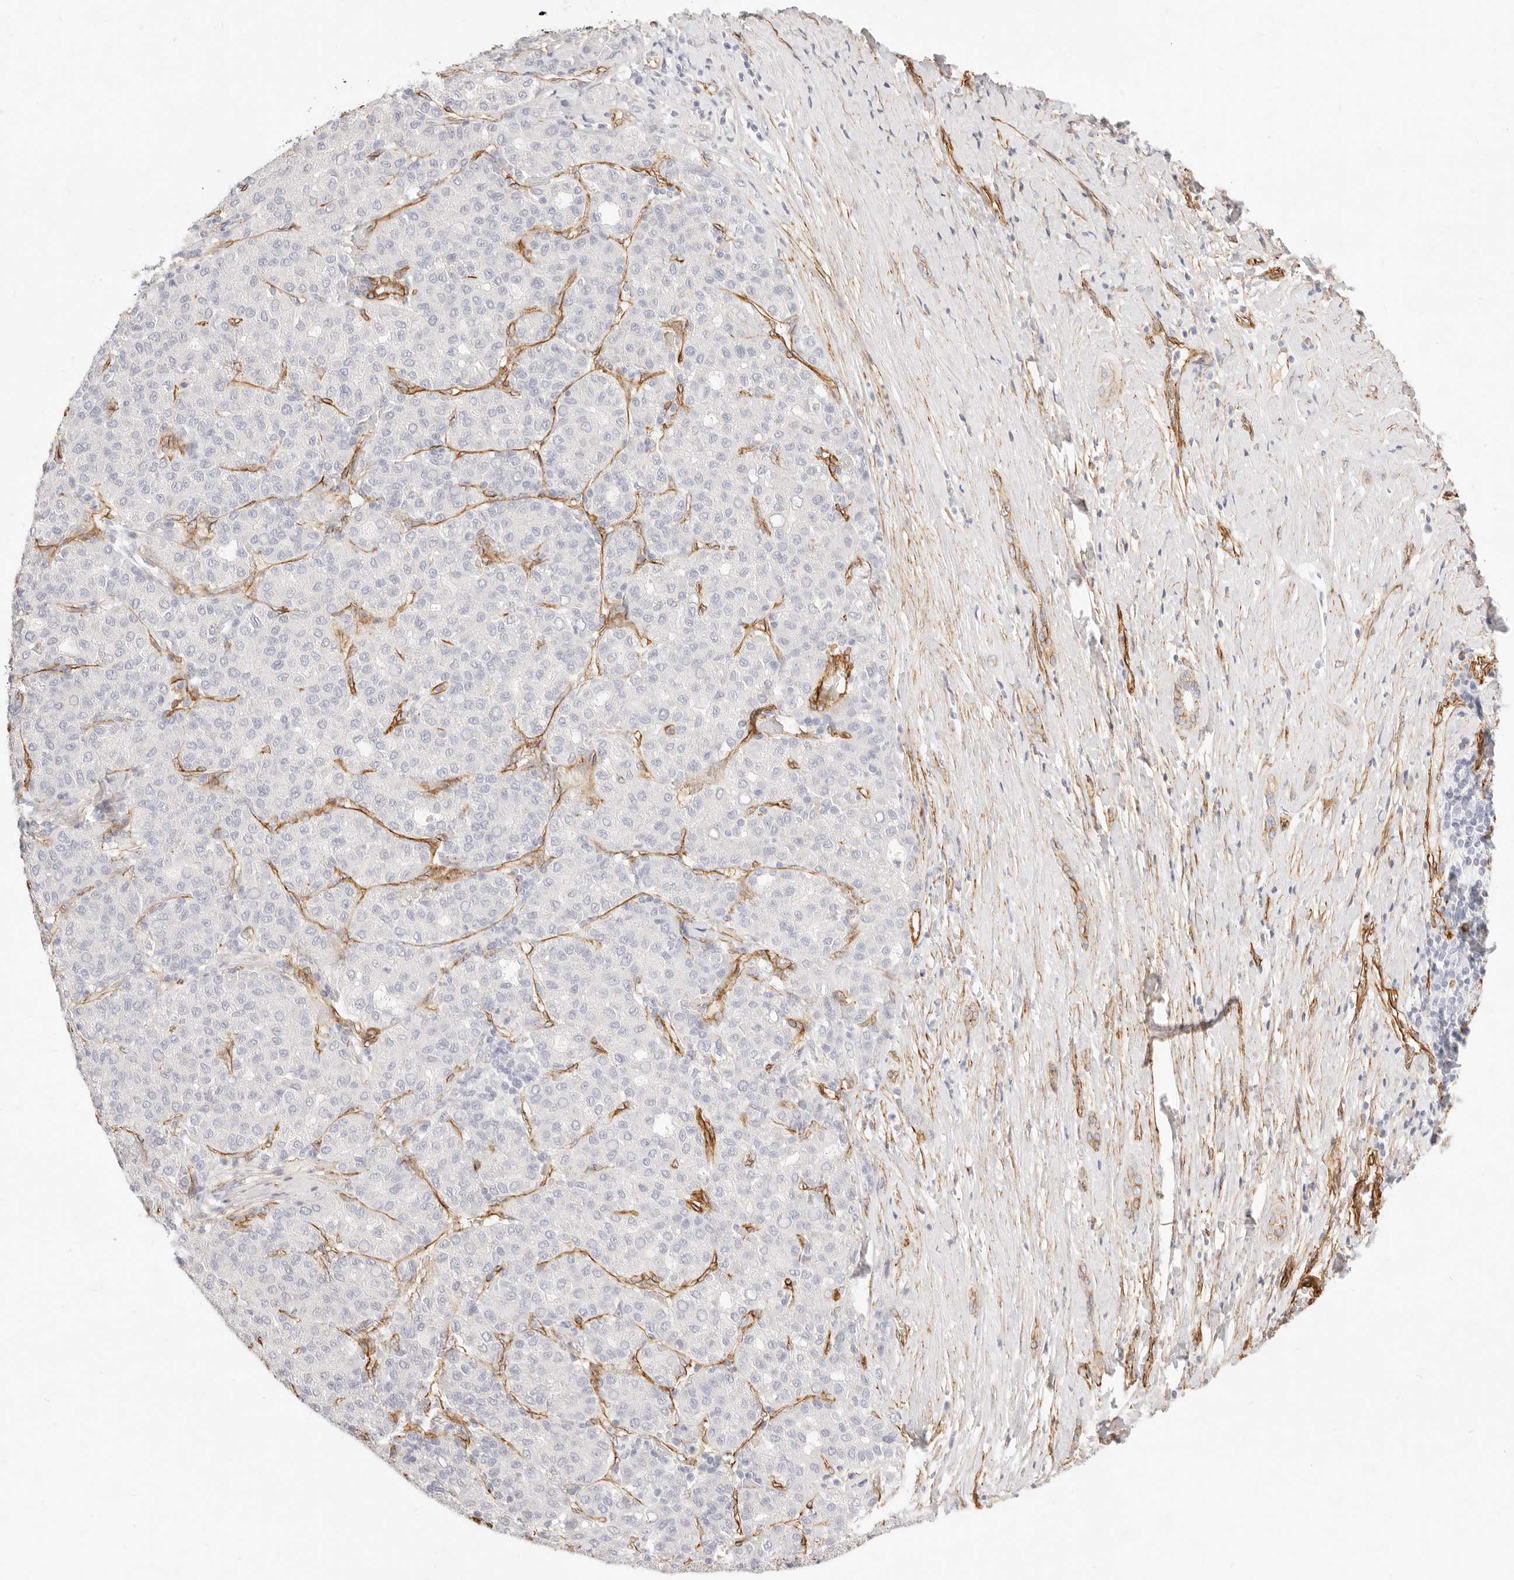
{"staining": {"intensity": "negative", "quantity": "none", "location": "none"}, "tissue": "liver cancer", "cell_type": "Tumor cells", "image_type": "cancer", "snomed": [{"axis": "morphology", "description": "Carcinoma, Hepatocellular, NOS"}, {"axis": "topography", "description": "Liver"}], "caption": "Tumor cells are negative for protein expression in human liver cancer.", "gene": "NUS1", "patient": {"sex": "male", "age": 65}}